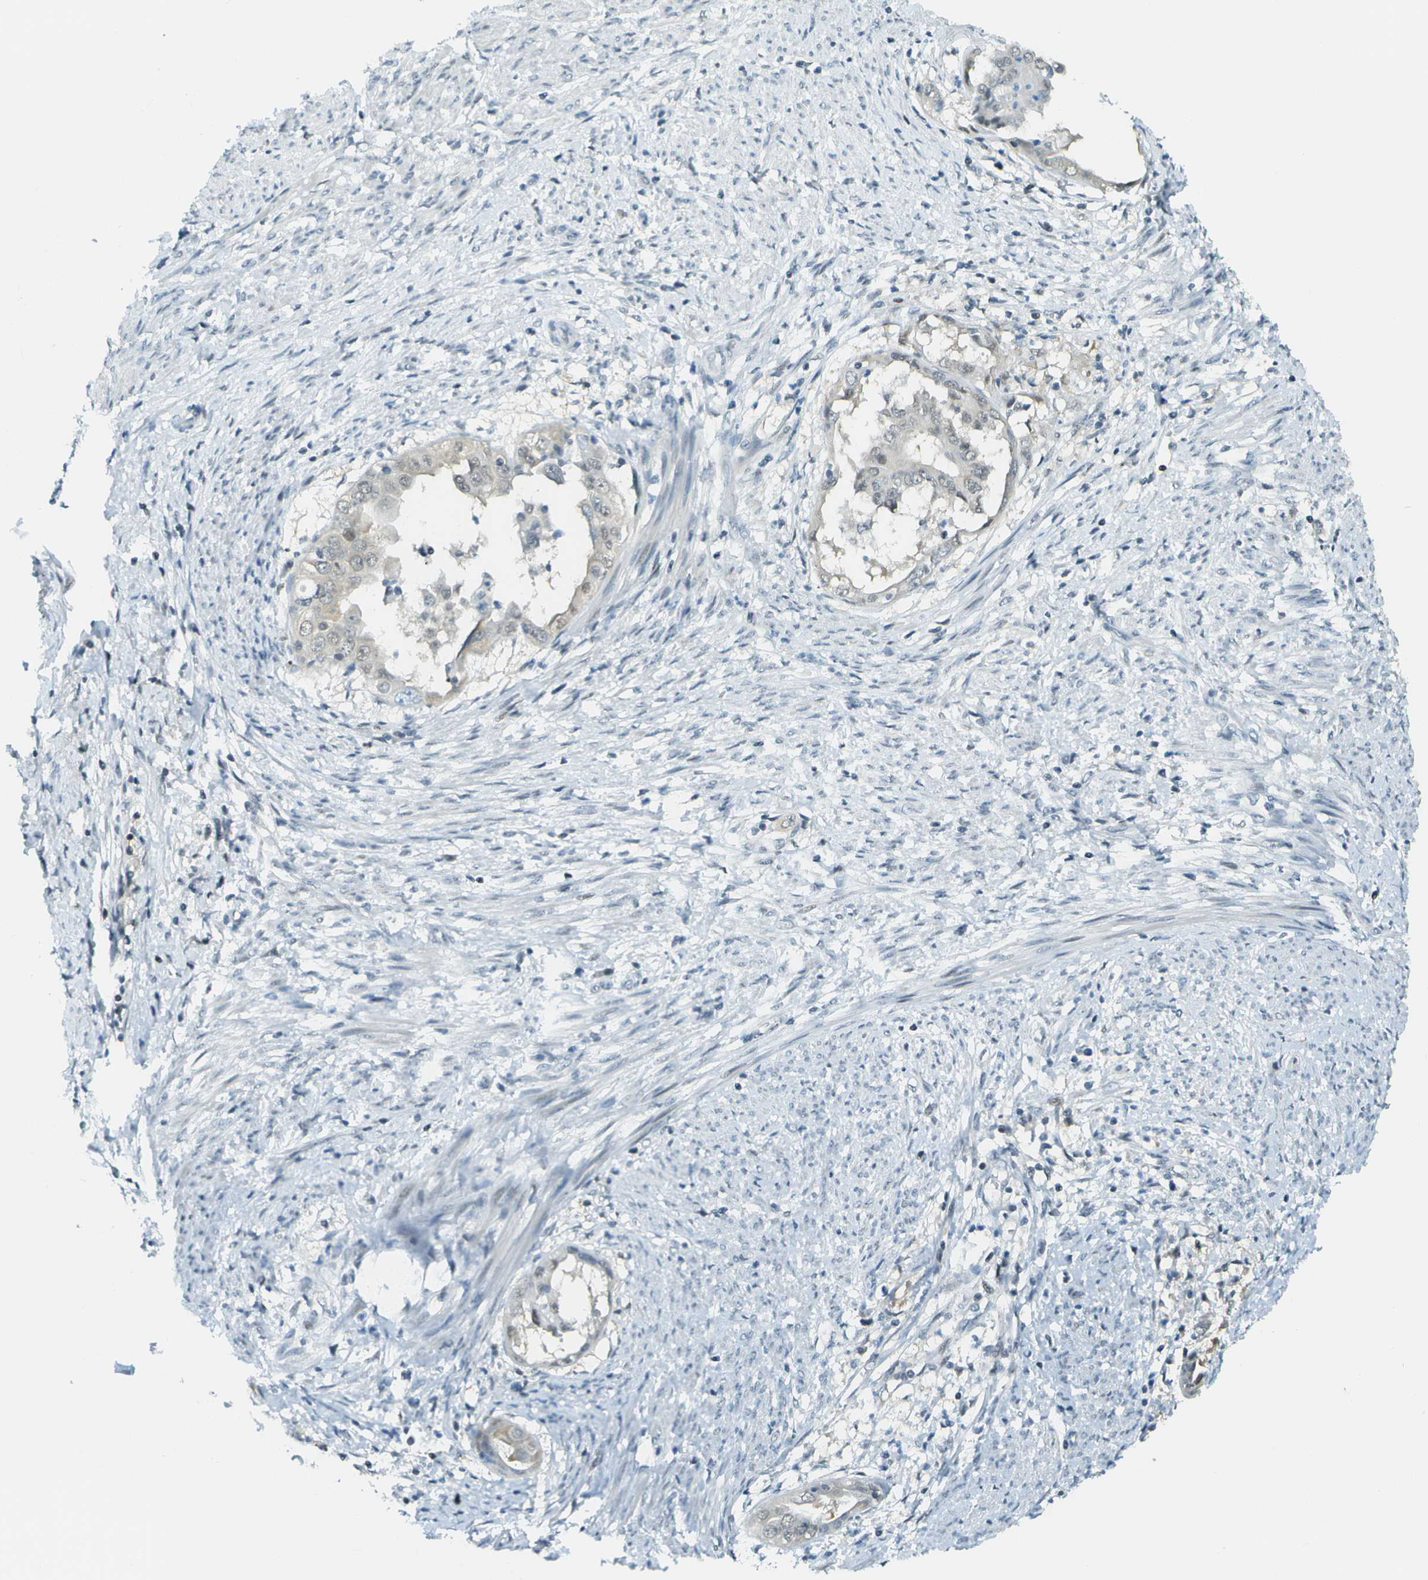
{"staining": {"intensity": "negative", "quantity": "none", "location": "none"}, "tissue": "endometrial cancer", "cell_type": "Tumor cells", "image_type": "cancer", "snomed": [{"axis": "morphology", "description": "Adenocarcinoma, NOS"}, {"axis": "topography", "description": "Endometrium"}], "caption": "There is no significant positivity in tumor cells of endometrial adenocarcinoma. (DAB (3,3'-diaminobenzidine) IHC, high magnification).", "gene": "NEK11", "patient": {"sex": "female", "age": 85}}